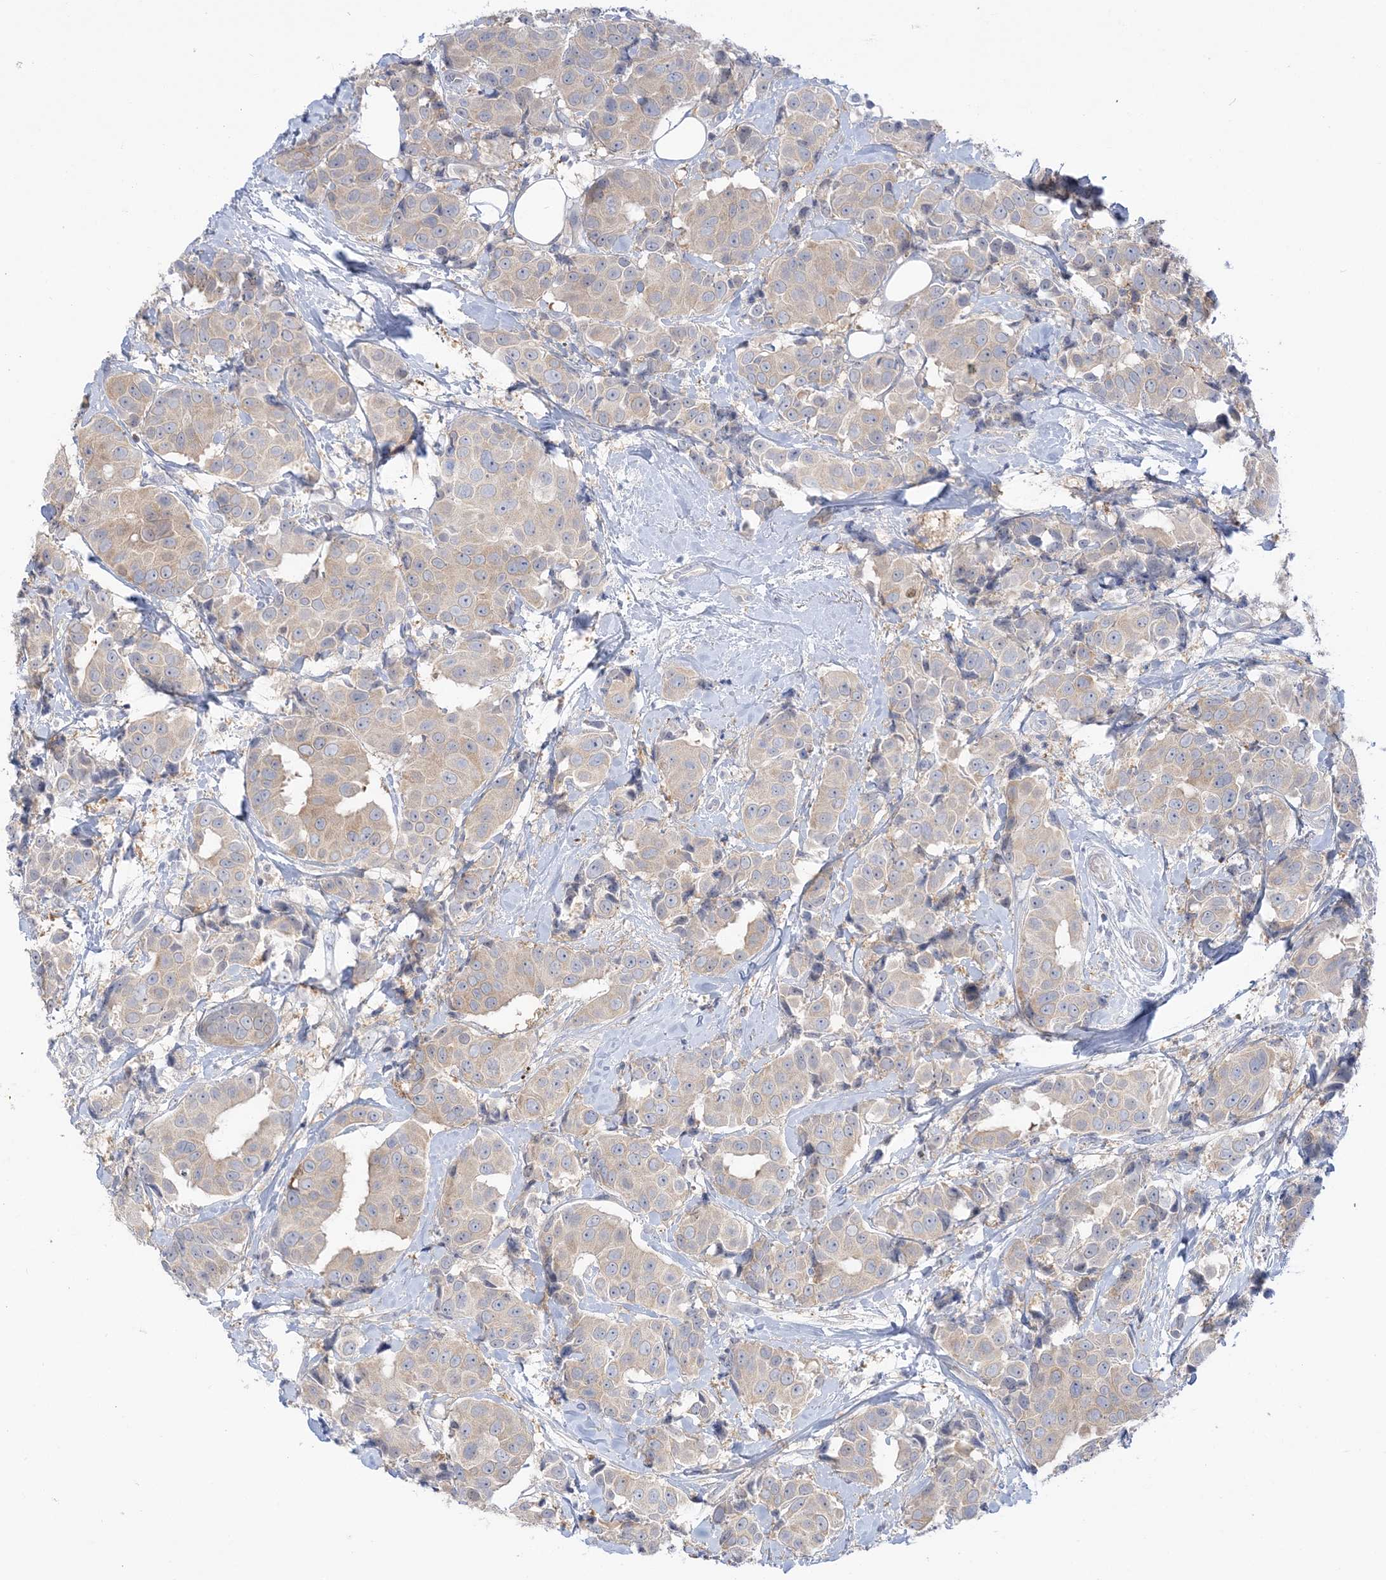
{"staining": {"intensity": "negative", "quantity": "none", "location": "none"}, "tissue": "breast cancer", "cell_type": "Tumor cells", "image_type": "cancer", "snomed": [{"axis": "morphology", "description": "Normal tissue, NOS"}, {"axis": "morphology", "description": "Duct carcinoma"}, {"axis": "topography", "description": "Breast"}], "caption": "High power microscopy photomicrograph of an IHC image of breast cancer (infiltrating ductal carcinoma), revealing no significant positivity in tumor cells.", "gene": "THADA", "patient": {"sex": "female", "age": 39}}